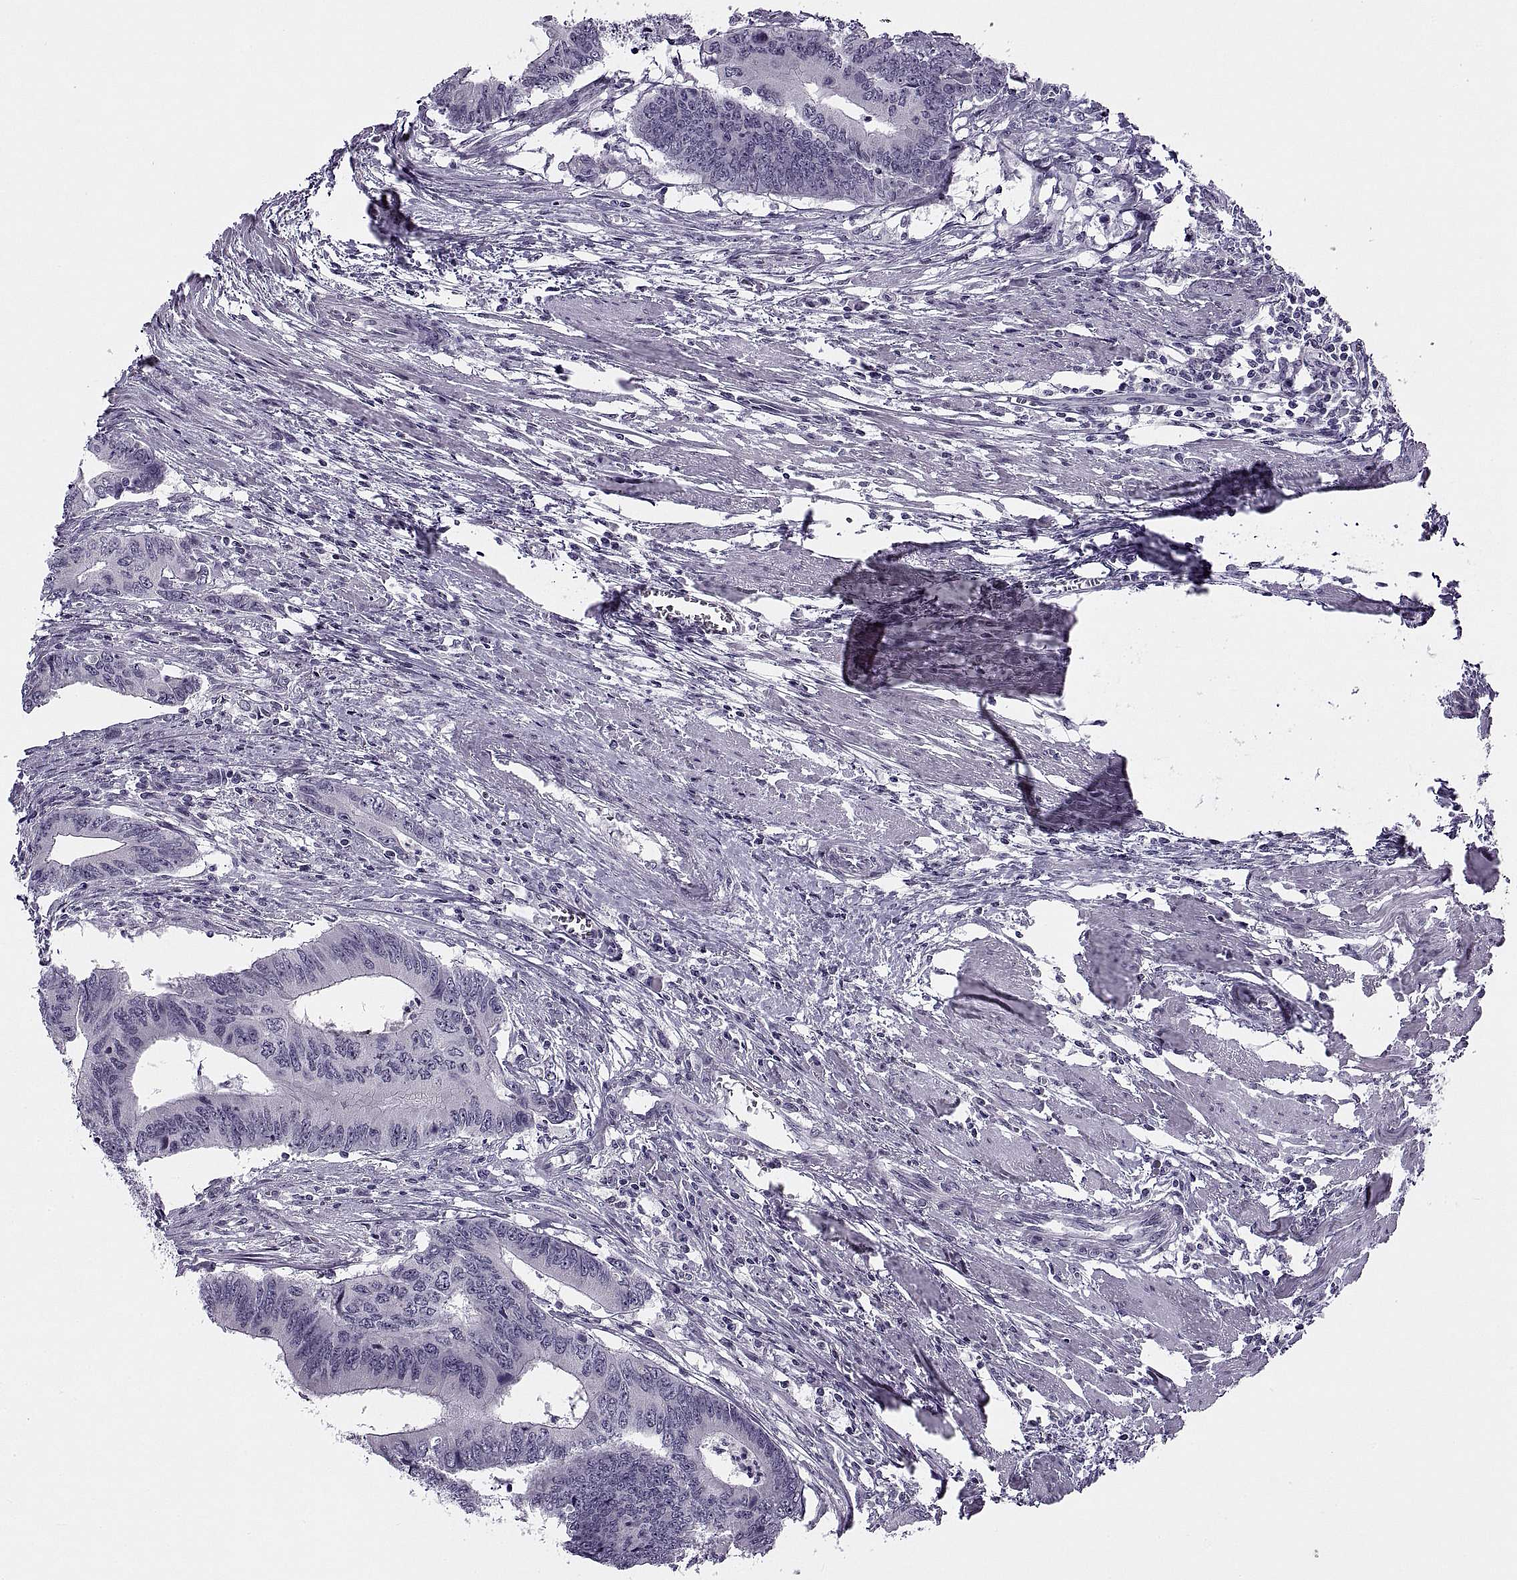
{"staining": {"intensity": "negative", "quantity": "none", "location": "none"}, "tissue": "colorectal cancer", "cell_type": "Tumor cells", "image_type": "cancer", "snomed": [{"axis": "morphology", "description": "Adenocarcinoma, NOS"}, {"axis": "topography", "description": "Colon"}], "caption": "This is an immunohistochemistry (IHC) micrograph of colorectal cancer (adenocarcinoma). There is no staining in tumor cells.", "gene": "TBC1D3G", "patient": {"sex": "male", "age": 53}}